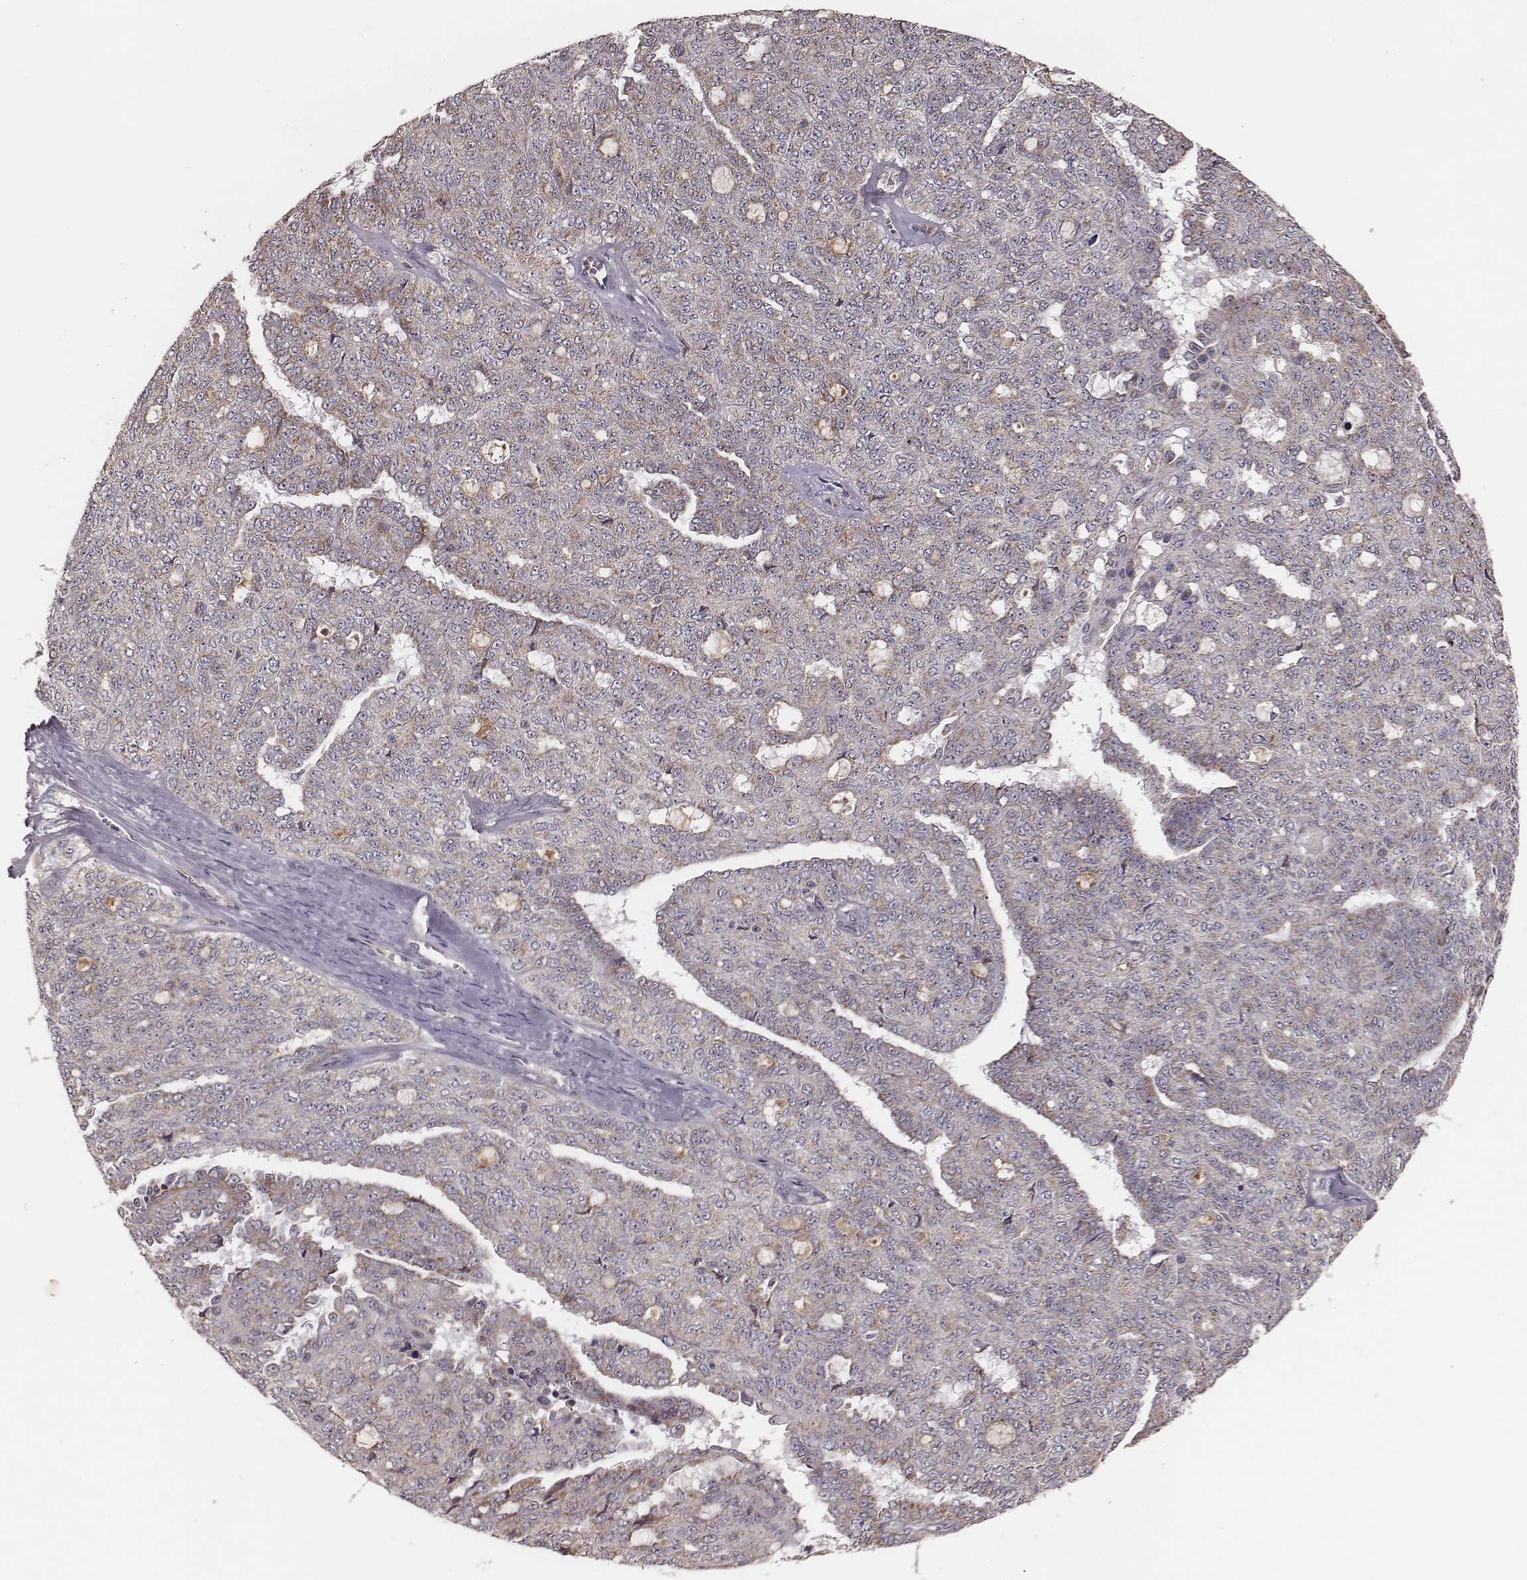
{"staining": {"intensity": "moderate", "quantity": "25%-75%", "location": "cytoplasmic/membranous"}, "tissue": "ovarian cancer", "cell_type": "Tumor cells", "image_type": "cancer", "snomed": [{"axis": "morphology", "description": "Cystadenocarcinoma, serous, NOS"}, {"axis": "topography", "description": "Ovary"}], "caption": "Immunohistochemical staining of human ovarian cancer shows medium levels of moderate cytoplasmic/membranous positivity in approximately 25%-75% of tumor cells.", "gene": "MRPS27", "patient": {"sex": "female", "age": 71}}